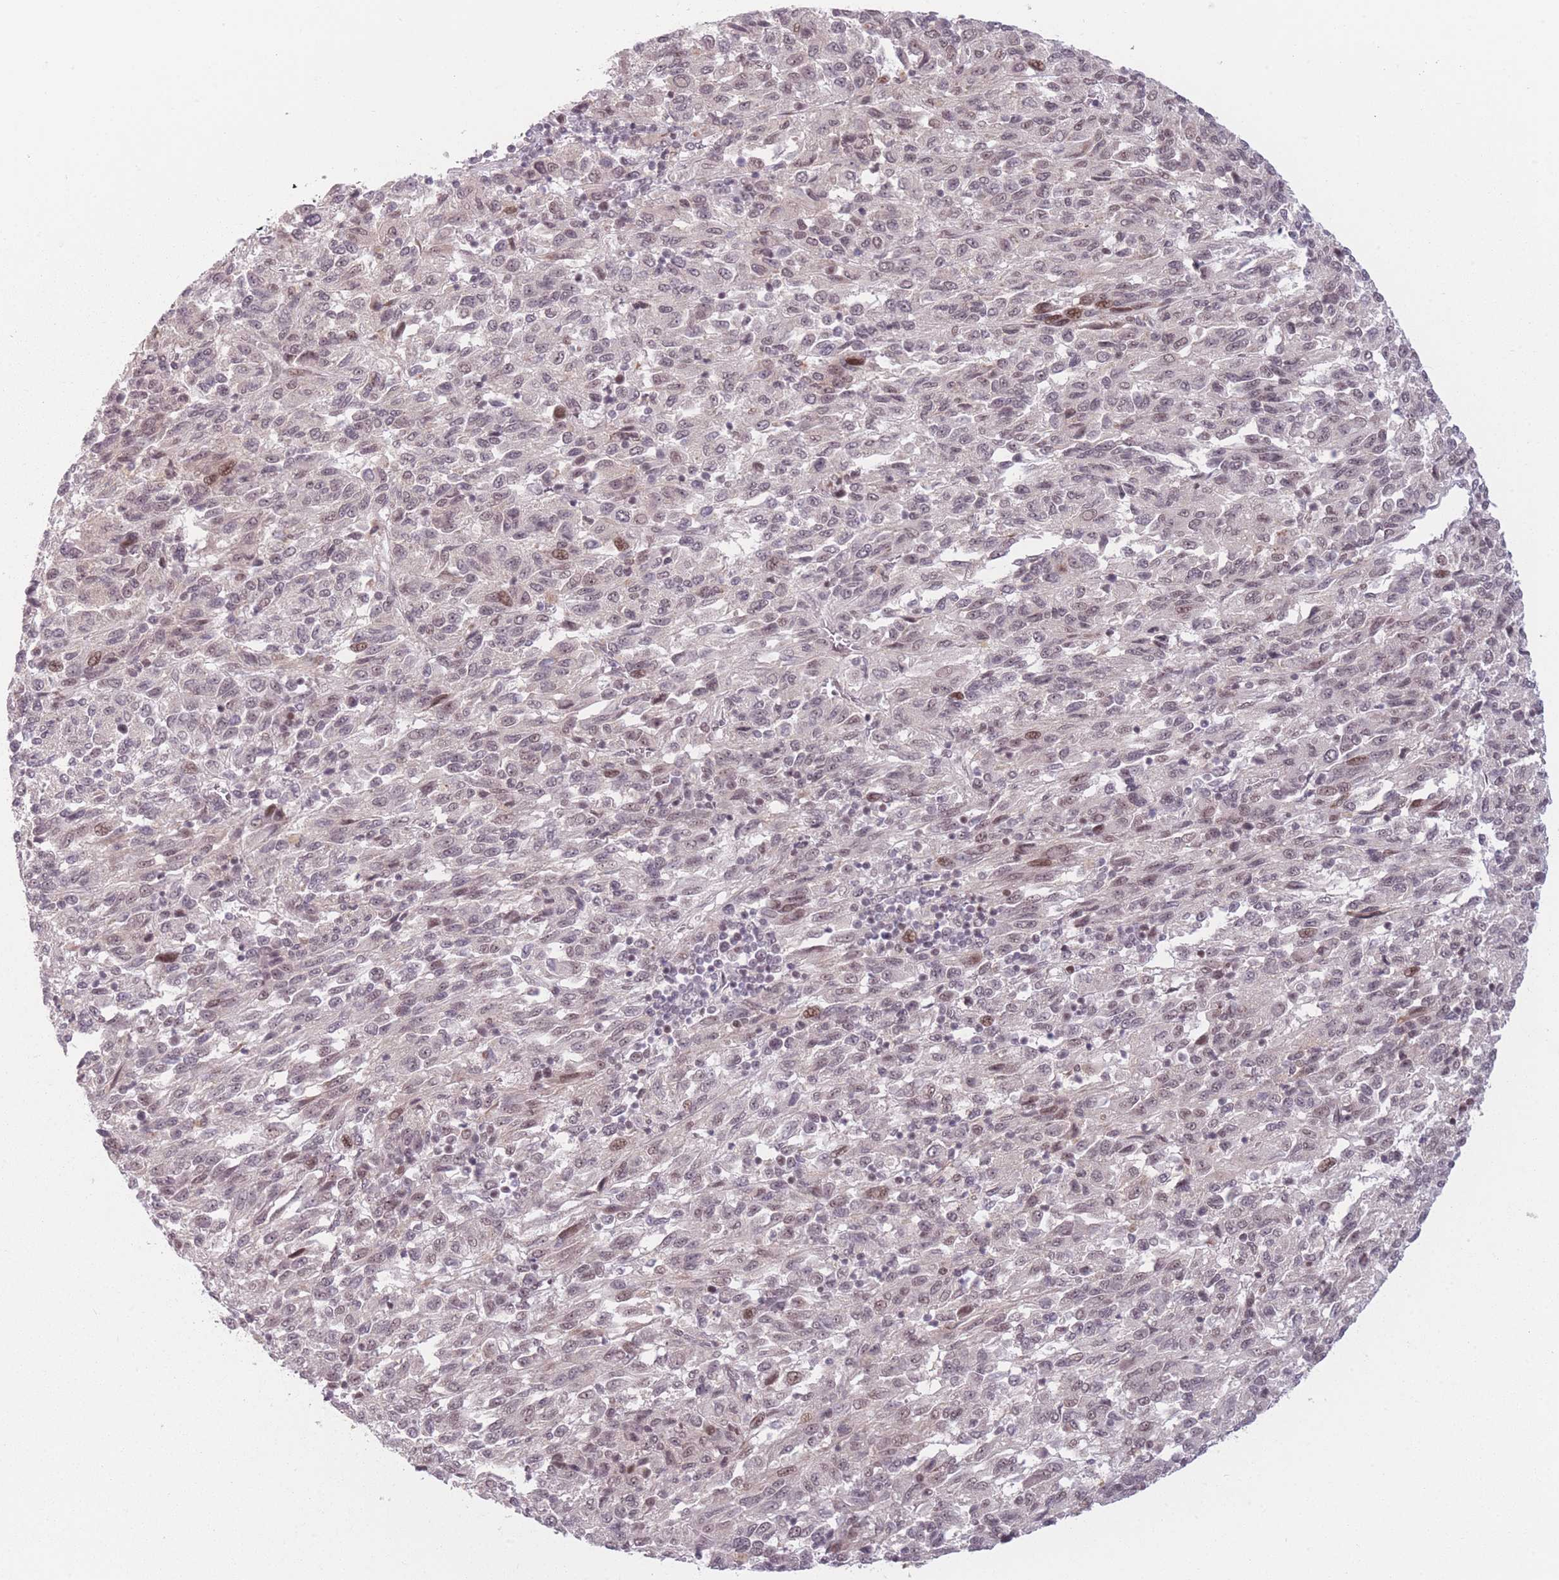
{"staining": {"intensity": "moderate", "quantity": "25%-75%", "location": "nuclear"}, "tissue": "melanoma", "cell_type": "Tumor cells", "image_type": "cancer", "snomed": [{"axis": "morphology", "description": "Malignant melanoma, Metastatic site"}, {"axis": "topography", "description": "Lung"}], "caption": "Immunohistochemistry (IHC) image of human malignant melanoma (metastatic site) stained for a protein (brown), which reveals medium levels of moderate nuclear expression in about 25%-75% of tumor cells.", "gene": "SUPT6H", "patient": {"sex": "male", "age": 64}}